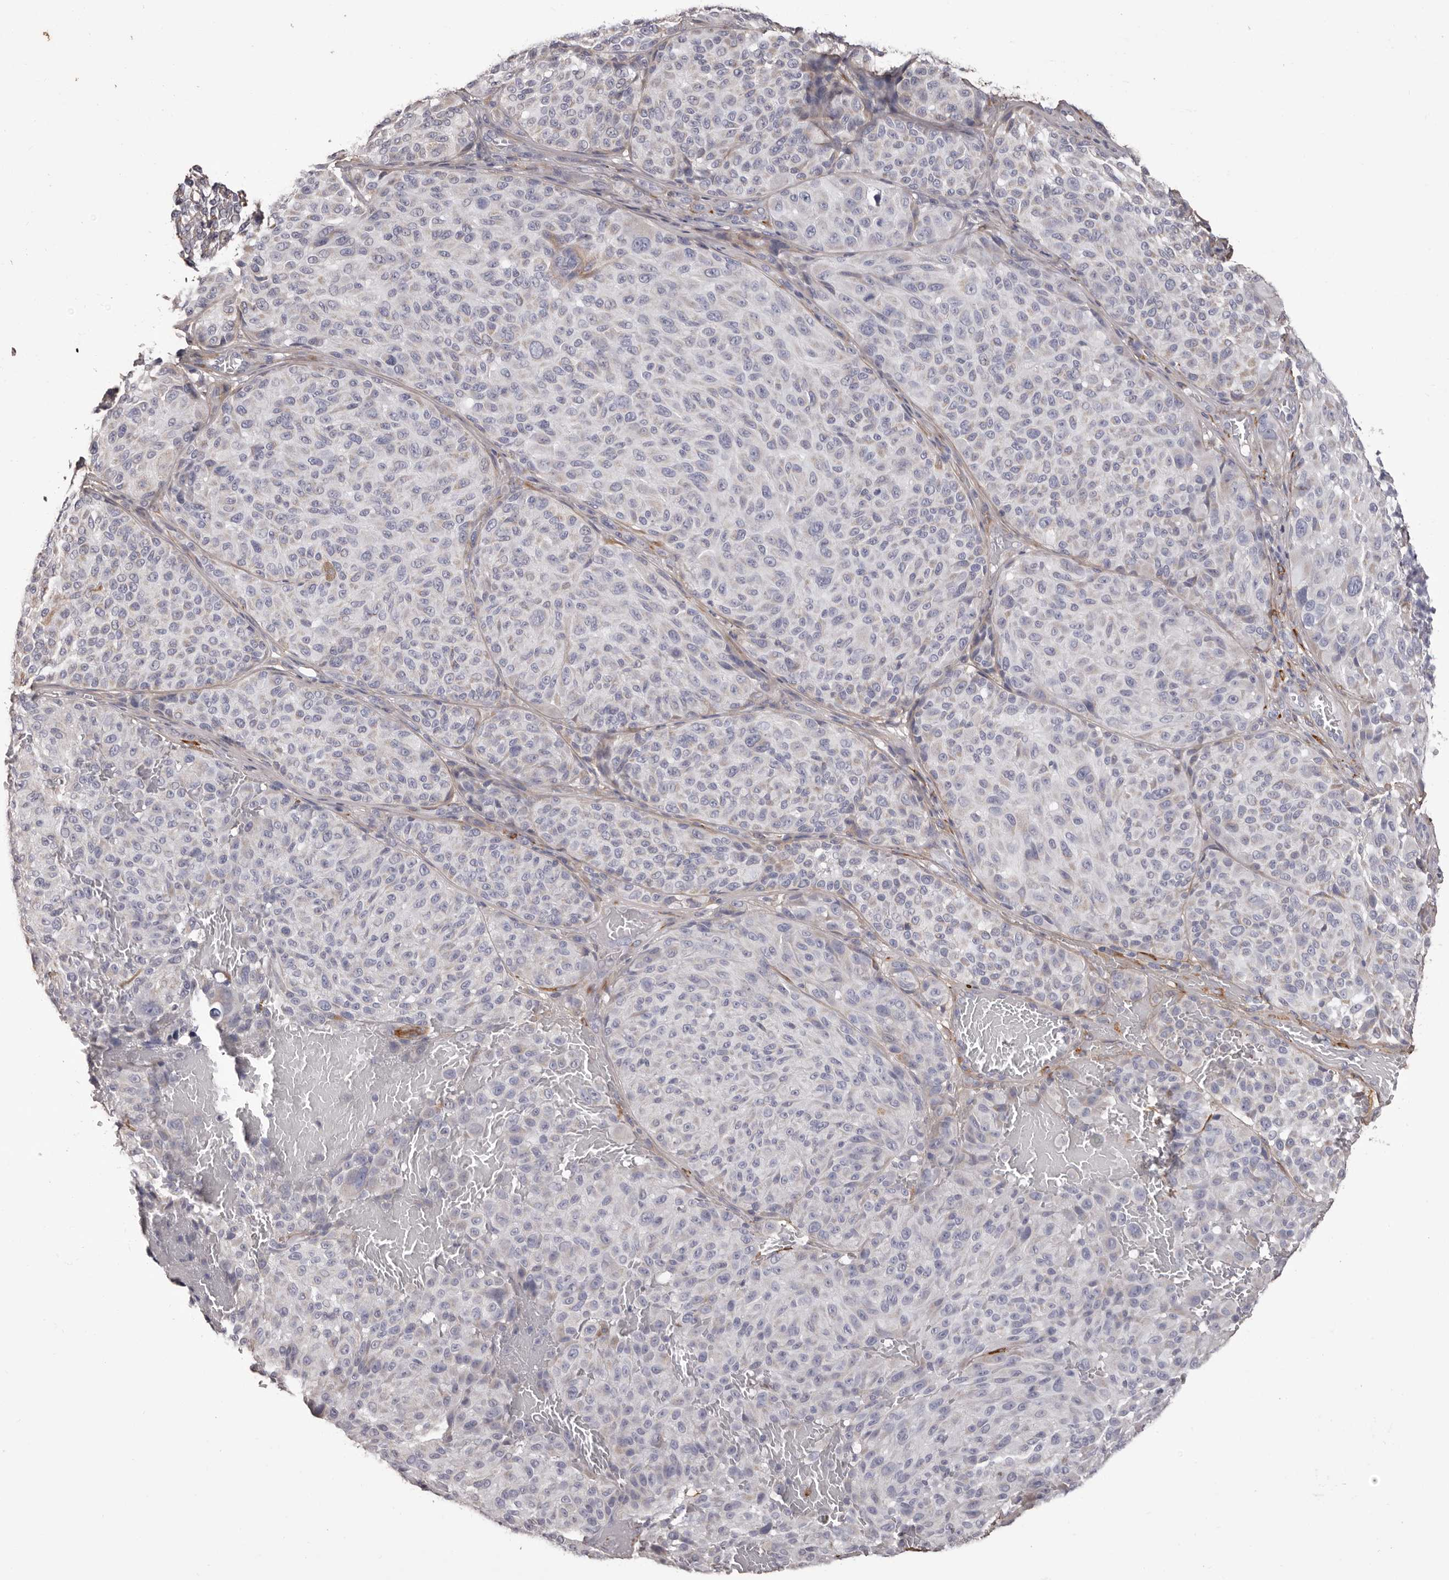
{"staining": {"intensity": "negative", "quantity": "none", "location": "none"}, "tissue": "melanoma", "cell_type": "Tumor cells", "image_type": "cancer", "snomed": [{"axis": "morphology", "description": "Malignant melanoma, NOS"}, {"axis": "topography", "description": "Skin"}], "caption": "Tumor cells show no significant staining in malignant melanoma. (Brightfield microscopy of DAB immunohistochemistry at high magnification).", "gene": "COL6A1", "patient": {"sex": "male", "age": 83}}